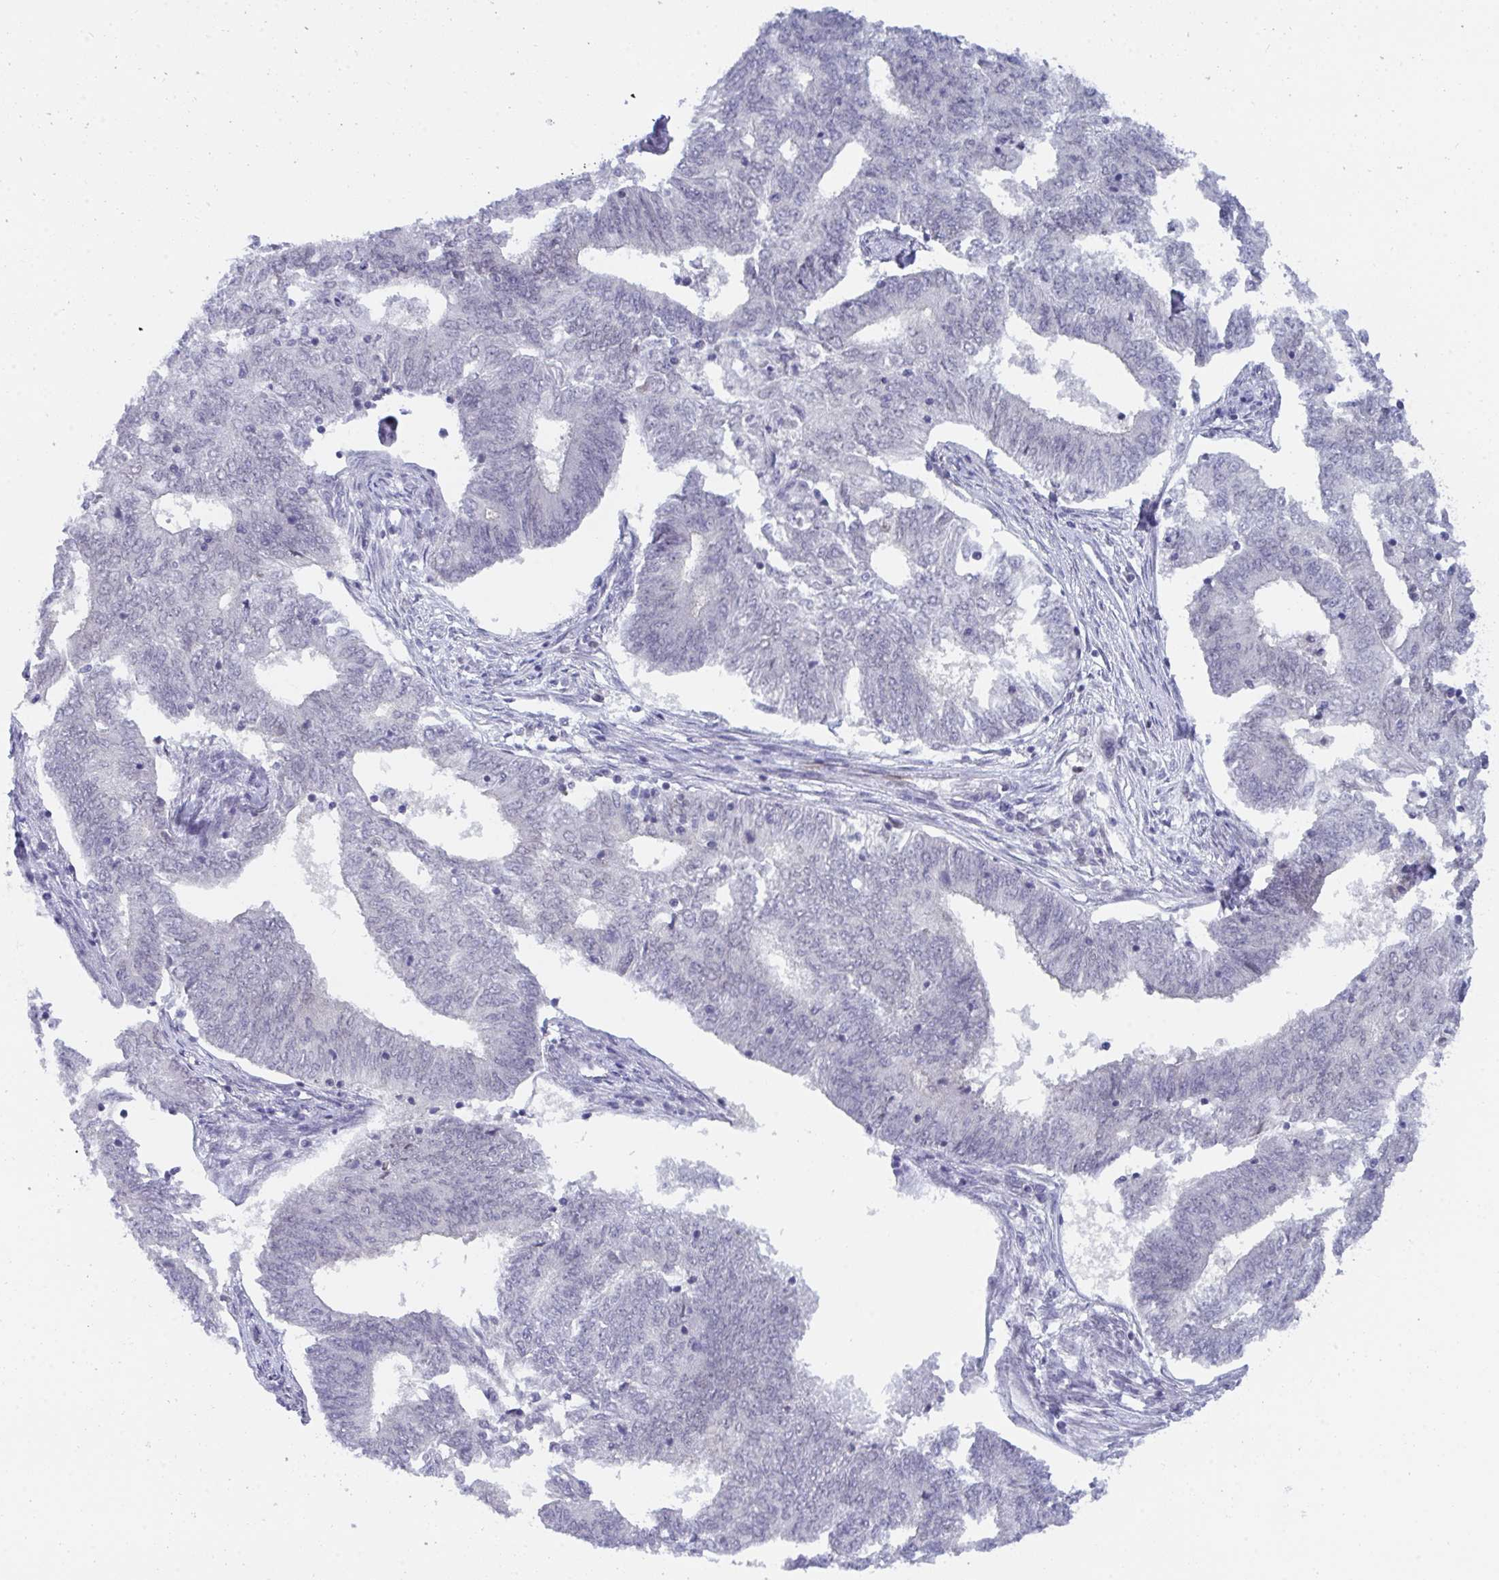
{"staining": {"intensity": "negative", "quantity": "none", "location": "none"}, "tissue": "endometrial cancer", "cell_type": "Tumor cells", "image_type": "cancer", "snomed": [{"axis": "morphology", "description": "Adenocarcinoma, NOS"}, {"axis": "topography", "description": "Endometrium"}], "caption": "The immunohistochemistry (IHC) histopathology image has no significant staining in tumor cells of endometrial cancer (adenocarcinoma) tissue.", "gene": "BMAL2", "patient": {"sex": "female", "age": 62}}